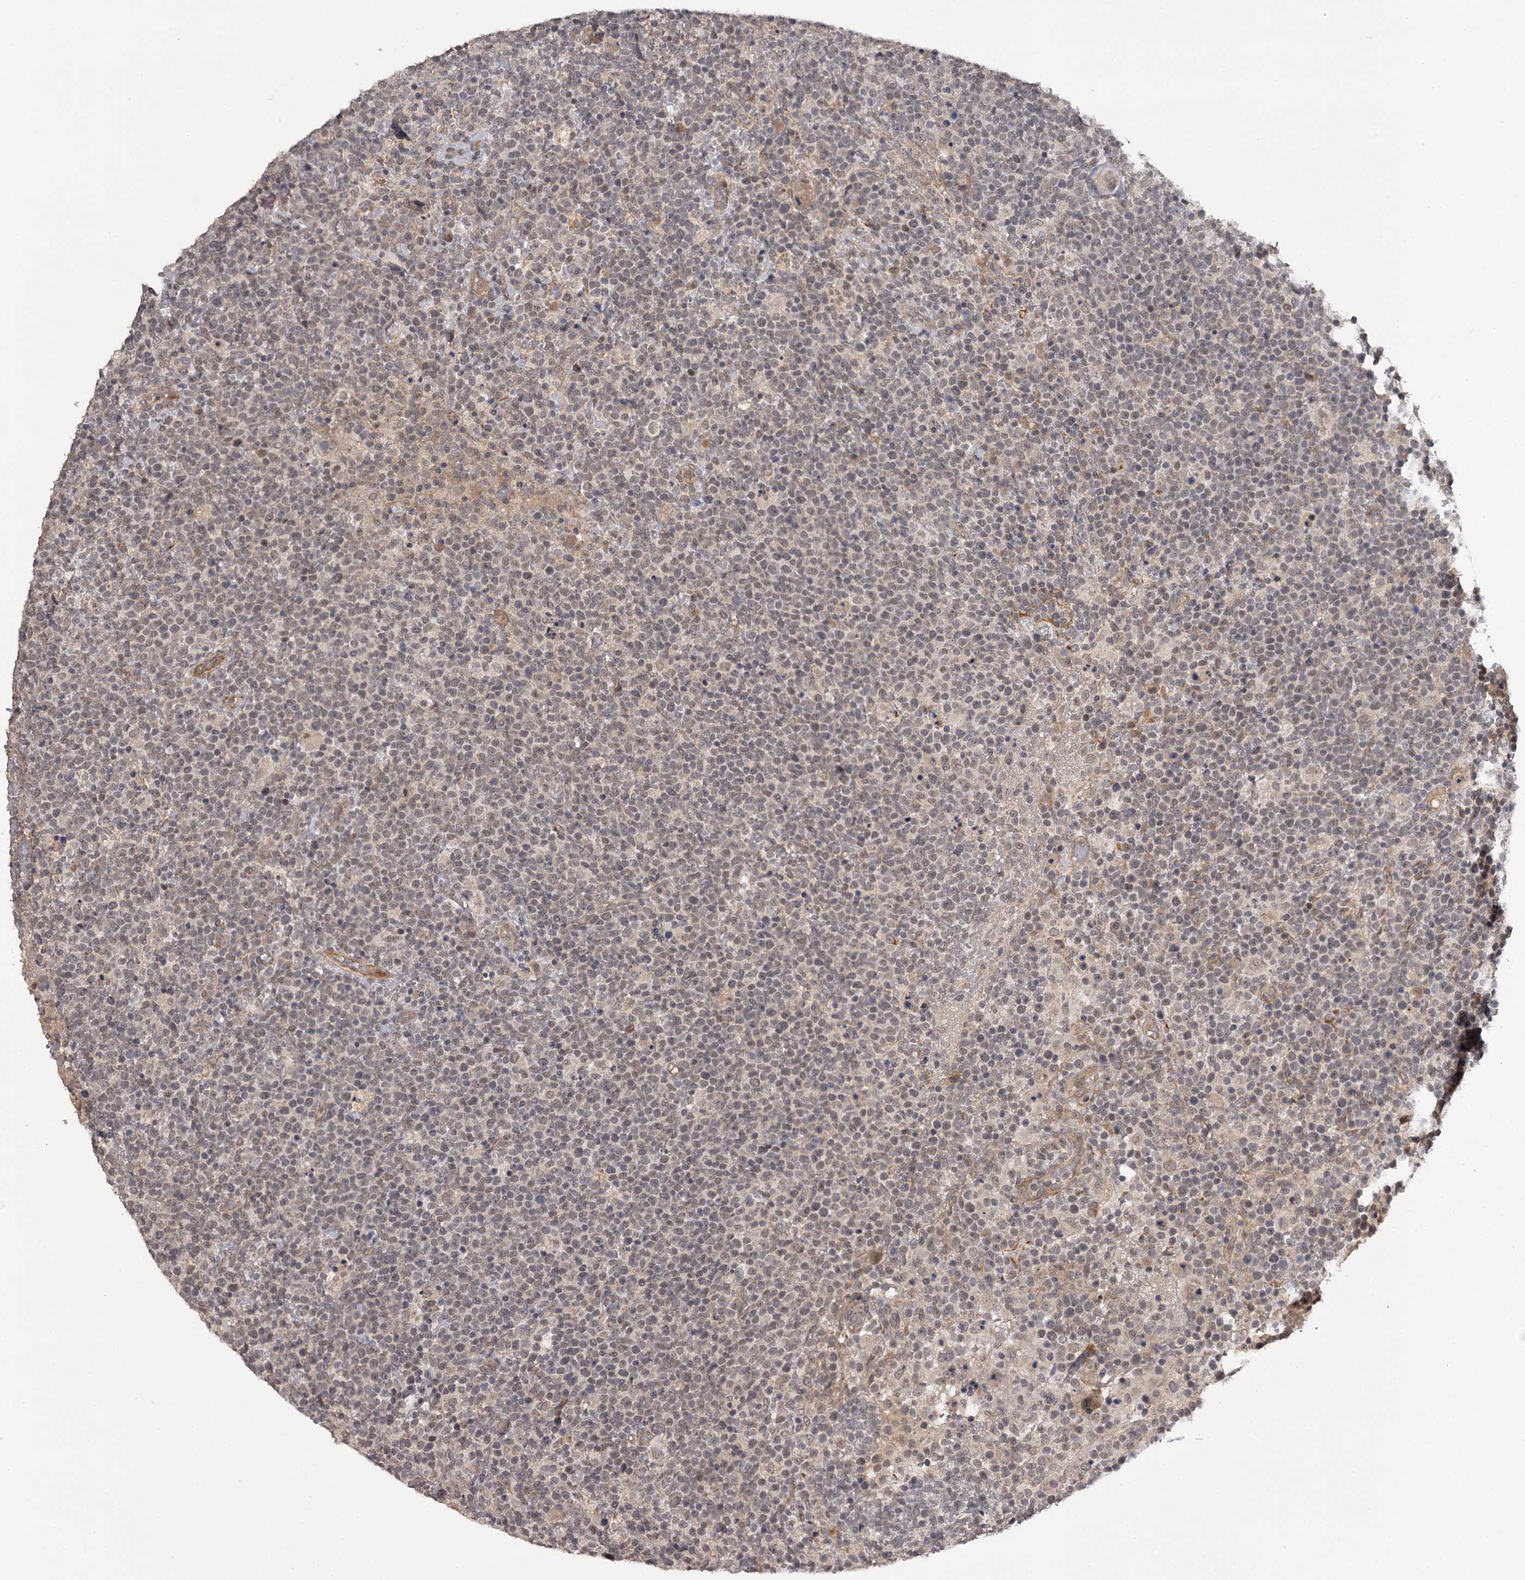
{"staining": {"intensity": "weak", "quantity": "<25%", "location": "nuclear"}, "tissue": "lymphoma", "cell_type": "Tumor cells", "image_type": "cancer", "snomed": [{"axis": "morphology", "description": "Malignant lymphoma, non-Hodgkin's type, High grade"}, {"axis": "topography", "description": "Lymph node"}], "caption": "Immunohistochemistry micrograph of lymphoma stained for a protein (brown), which exhibits no staining in tumor cells.", "gene": "CWF19L2", "patient": {"sex": "male", "age": 61}}